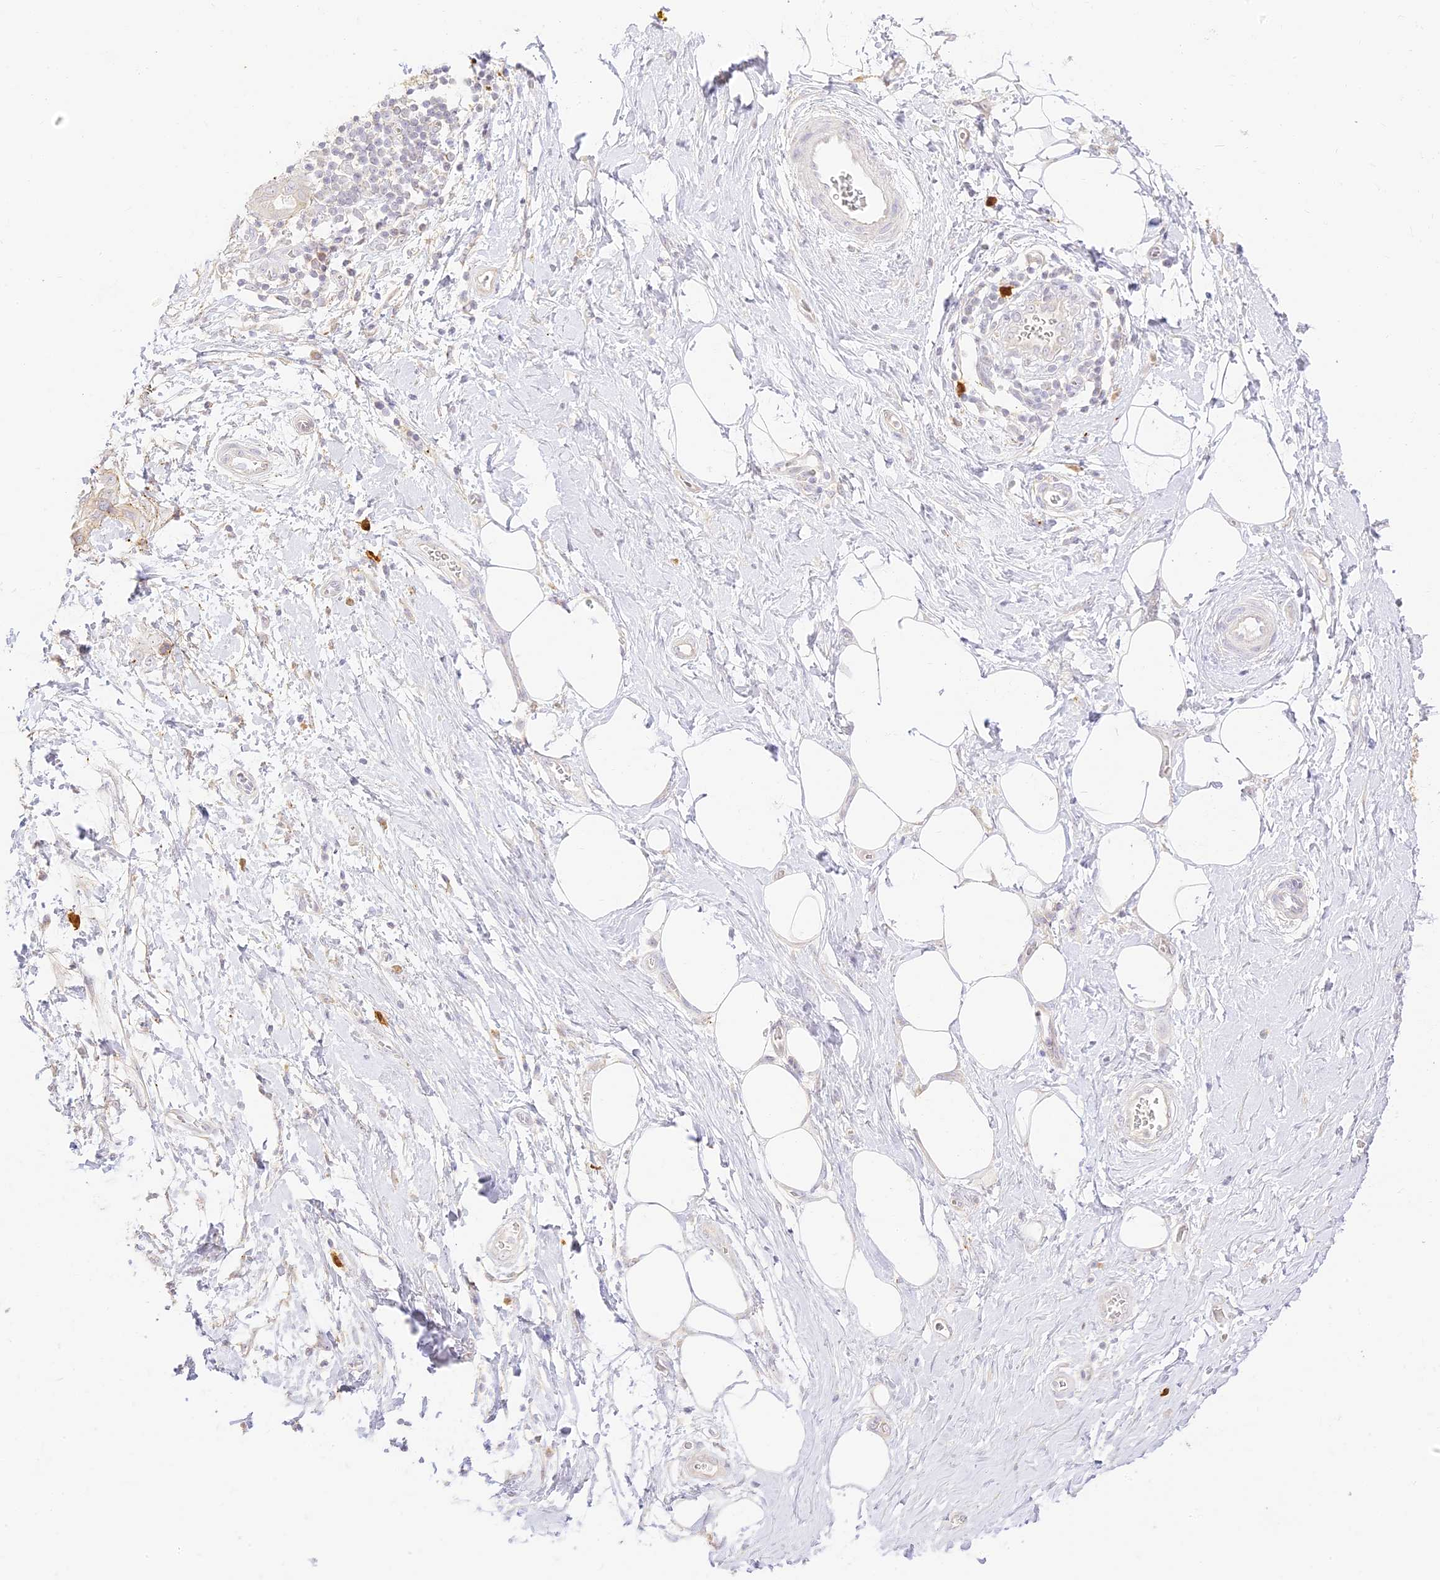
{"staining": {"intensity": "negative", "quantity": "none", "location": "none"}, "tissue": "adipose tissue", "cell_type": "Adipocytes", "image_type": "normal", "snomed": [{"axis": "morphology", "description": "Normal tissue, NOS"}, {"axis": "morphology", "description": "Adenocarcinoma, NOS"}, {"axis": "topography", "description": "Pancreas"}, {"axis": "topography", "description": "Peripheral nerve tissue"}], "caption": "This is an IHC photomicrograph of benign human adipose tissue. There is no staining in adipocytes.", "gene": "LRRC15", "patient": {"sex": "male", "age": 59}}